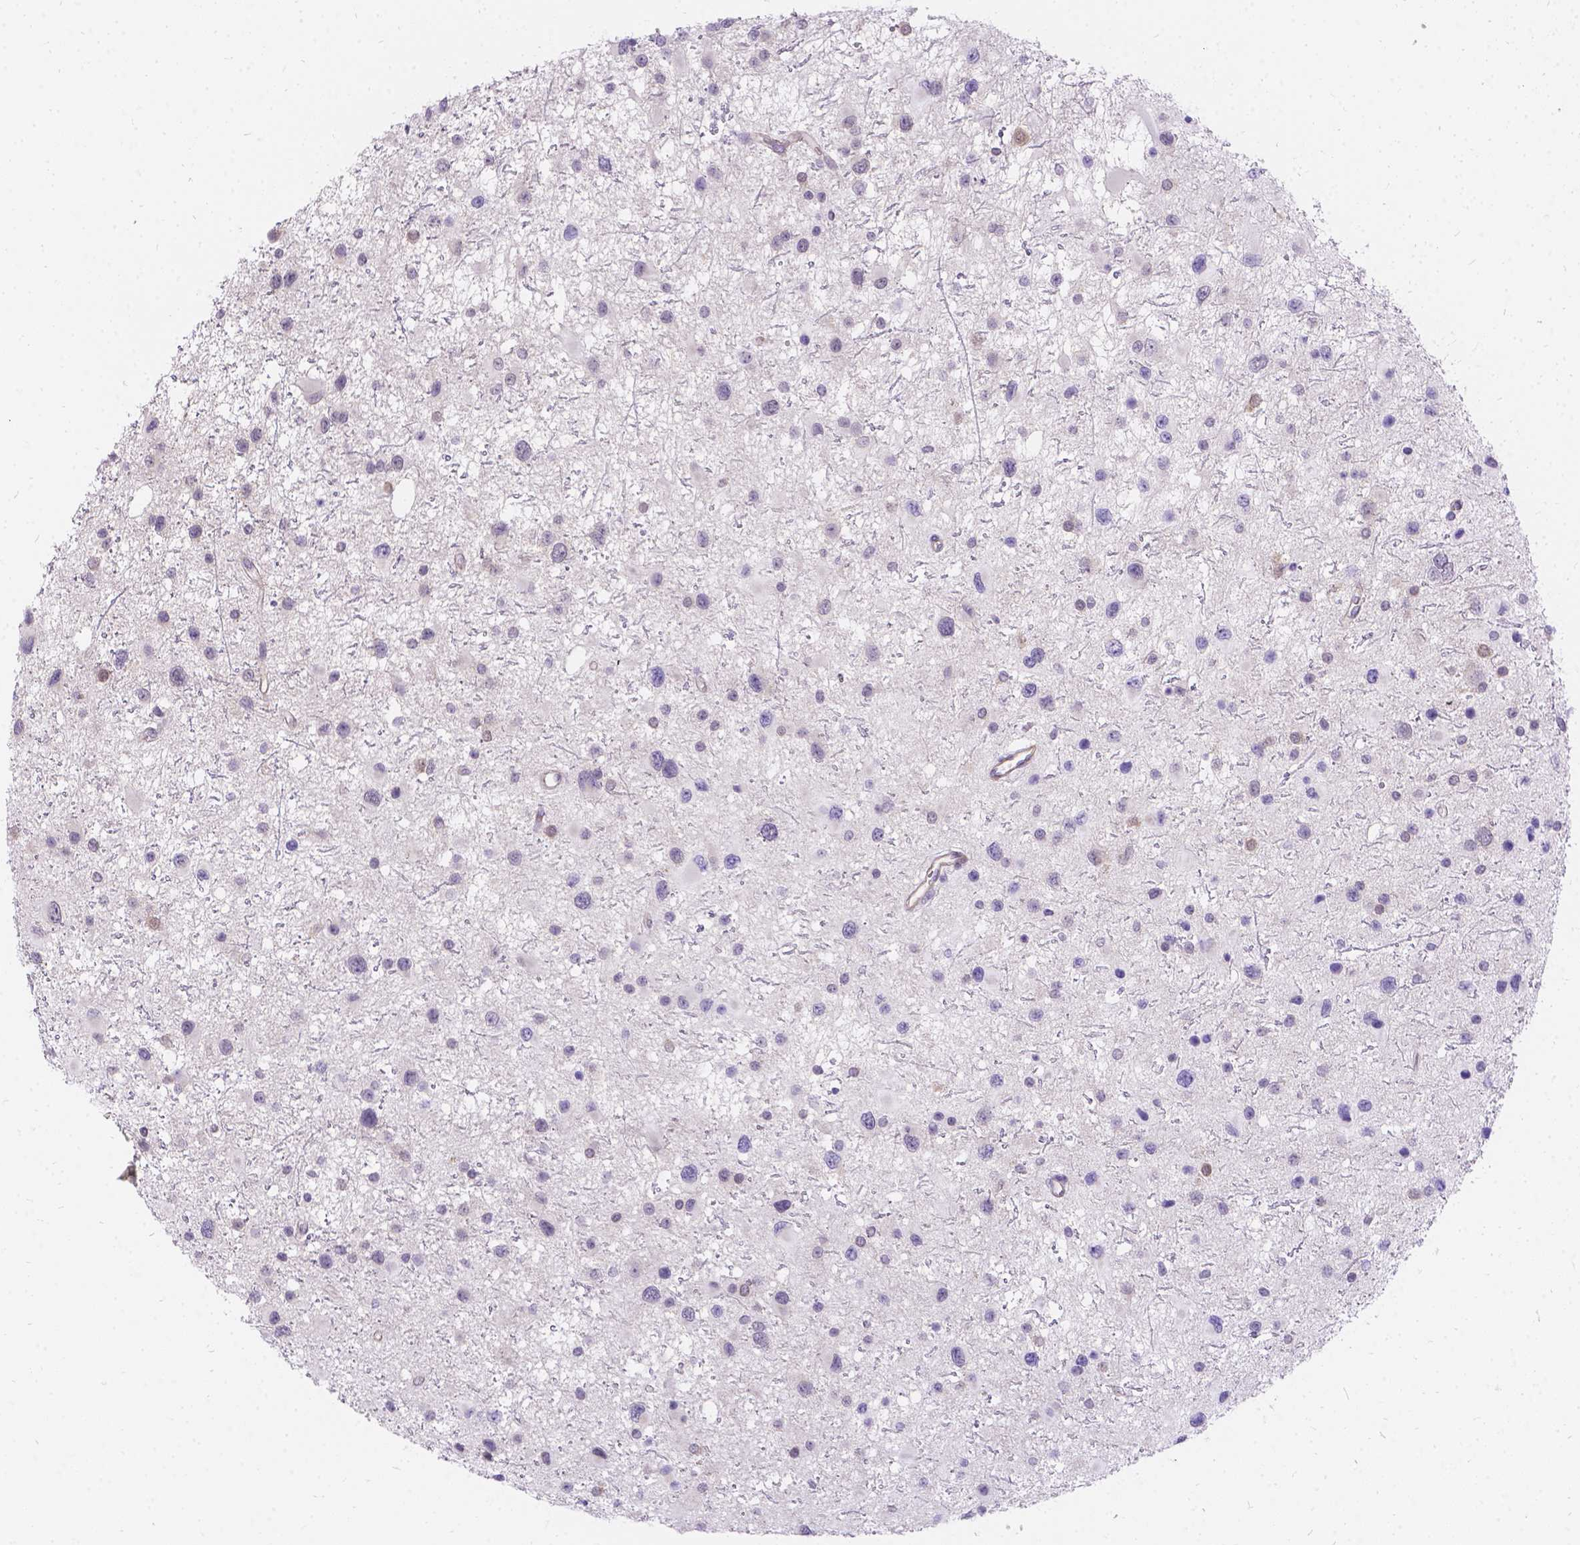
{"staining": {"intensity": "negative", "quantity": "none", "location": "none"}, "tissue": "glioma", "cell_type": "Tumor cells", "image_type": "cancer", "snomed": [{"axis": "morphology", "description": "Glioma, malignant, Low grade"}, {"axis": "topography", "description": "Brain"}], "caption": "Immunohistochemical staining of human malignant low-grade glioma demonstrates no significant expression in tumor cells. (DAB IHC, high magnification).", "gene": "PALS1", "patient": {"sex": "female", "age": 32}}